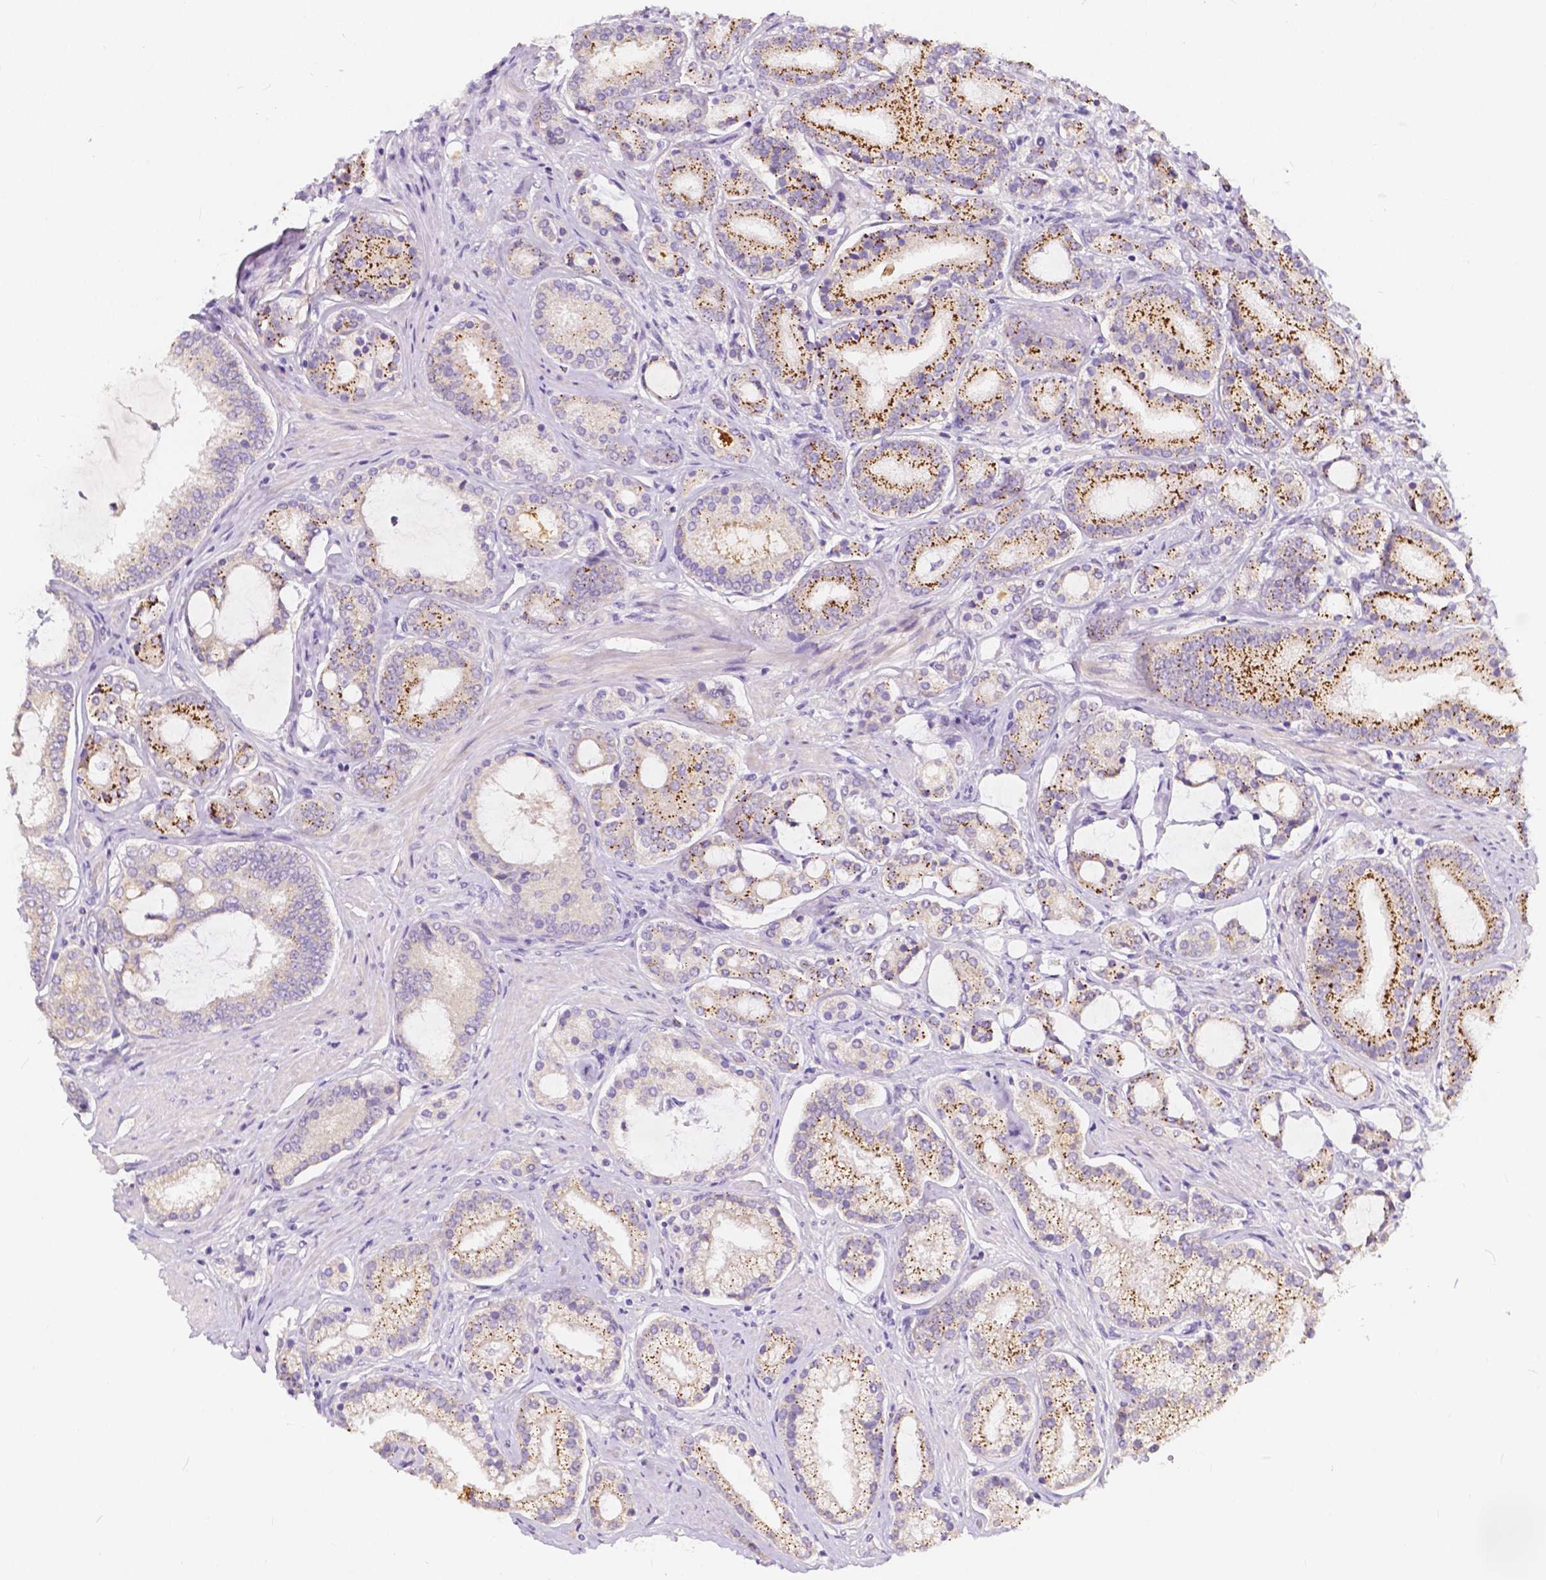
{"staining": {"intensity": "moderate", "quantity": ">75%", "location": "cytoplasmic/membranous"}, "tissue": "prostate cancer", "cell_type": "Tumor cells", "image_type": "cancer", "snomed": [{"axis": "morphology", "description": "Adenocarcinoma, High grade"}, {"axis": "topography", "description": "Prostate"}], "caption": "Immunohistochemical staining of human high-grade adenocarcinoma (prostate) displays moderate cytoplasmic/membranous protein expression in approximately >75% of tumor cells. The staining is performed using DAB brown chromogen to label protein expression. The nuclei are counter-stained blue using hematoxylin.", "gene": "RNF186", "patient": {"sex": "male", "age": 63}}